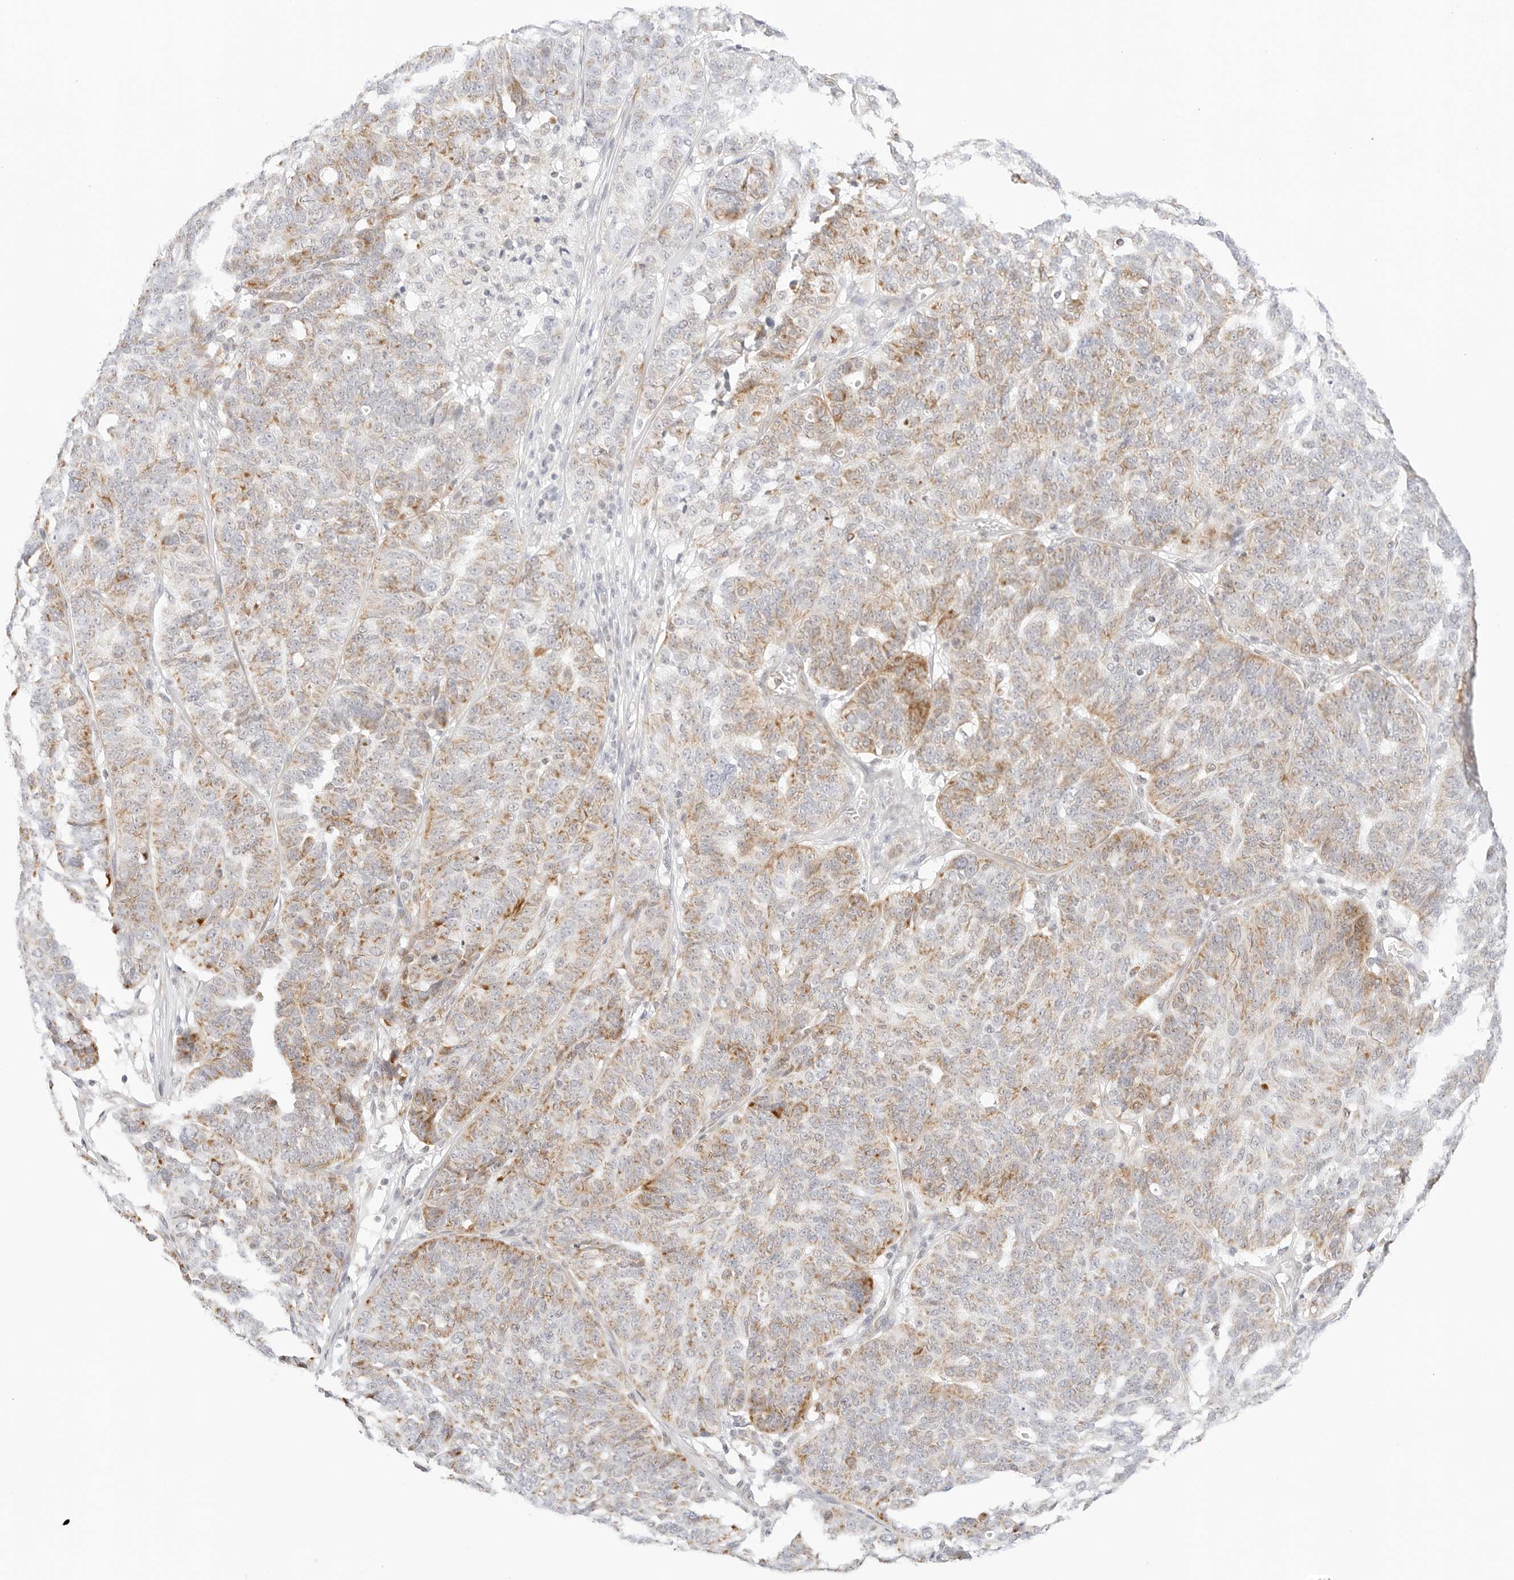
{"staining": {"intensity": "moderate", "quantity": "25%-75%", "location": "cytoplasmic/membranous"}, "tissue": "ovarian cancer", "cell_type": "Tumor cells", "image_type": "cancer", "snomed": [{"axis": "morphology", "description": "Cystadenocarcinoma, serous, NOS"}, {"axis": "topography", "description": "Ovary"}], "caption": "Human serous cystadenocarcinoma (ovarian) stained for a protein (brown) reveals moderate cytoplasmic/membranous positive positivity in approximately 25%-75% of tumor cells.", "gene": "FH", "patient": {"sex": "female", "age": 59}}